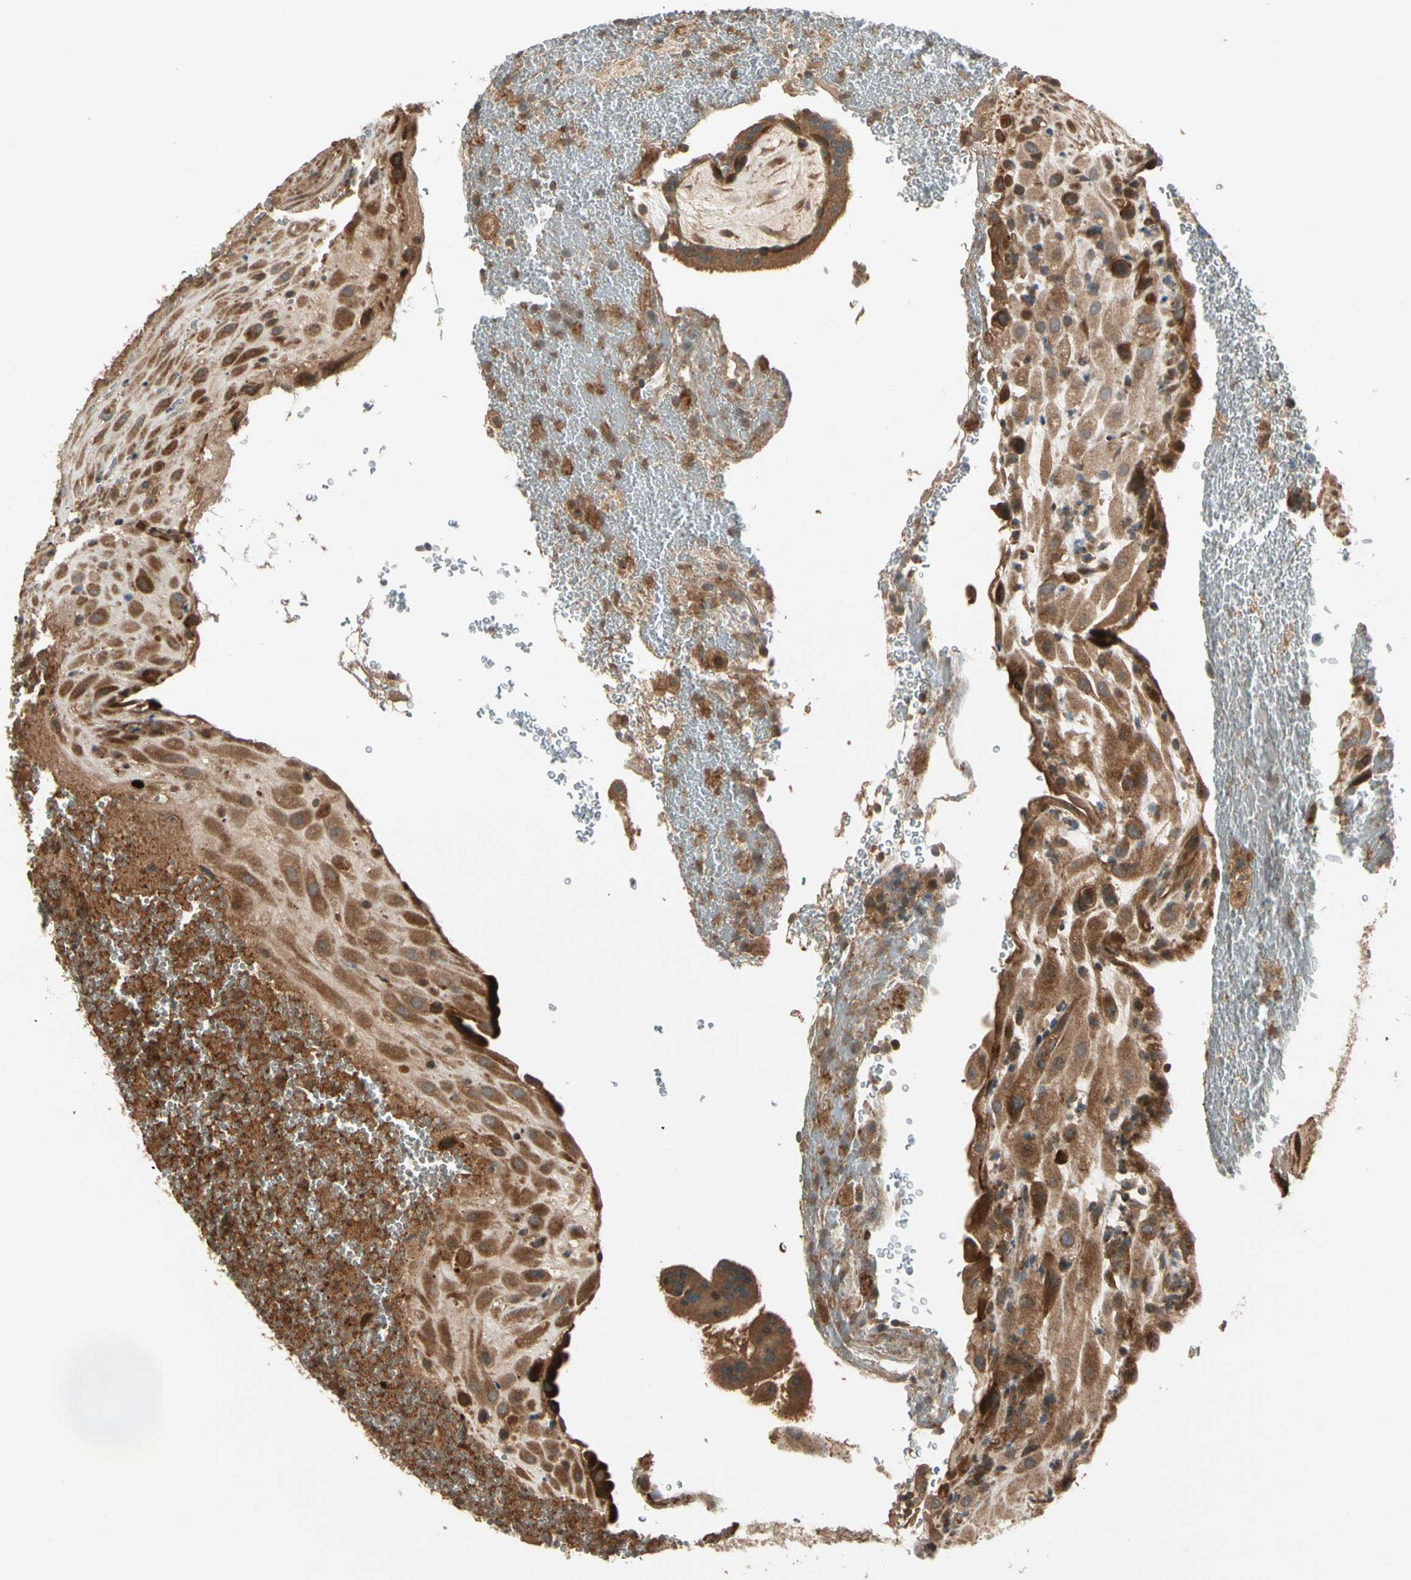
{"staining": {"intensity": "moderate", "quantity": ">75%", "location": "cytoplasmic/membranous"}, "tissue": "placenta", "cell_type": "Decidual cells", "image_type": "normal", "snomed": [{"axis": "morphology", "description": "Normal tissue, NOS"}, {"axis": "topography", "description": "Placenta"}], "caption": "Protein expression analysis of unremarkable placenta exhibits moderate cytoplasmic/membranous staining in approximately >75% of decidual cells. (Stains: DAB in brown, nuclei in blue, Microscopy: brightfield microscopy at high magnification).", "gene": "ACVR1C", "patient": {"sex": "female", "age": 19}}